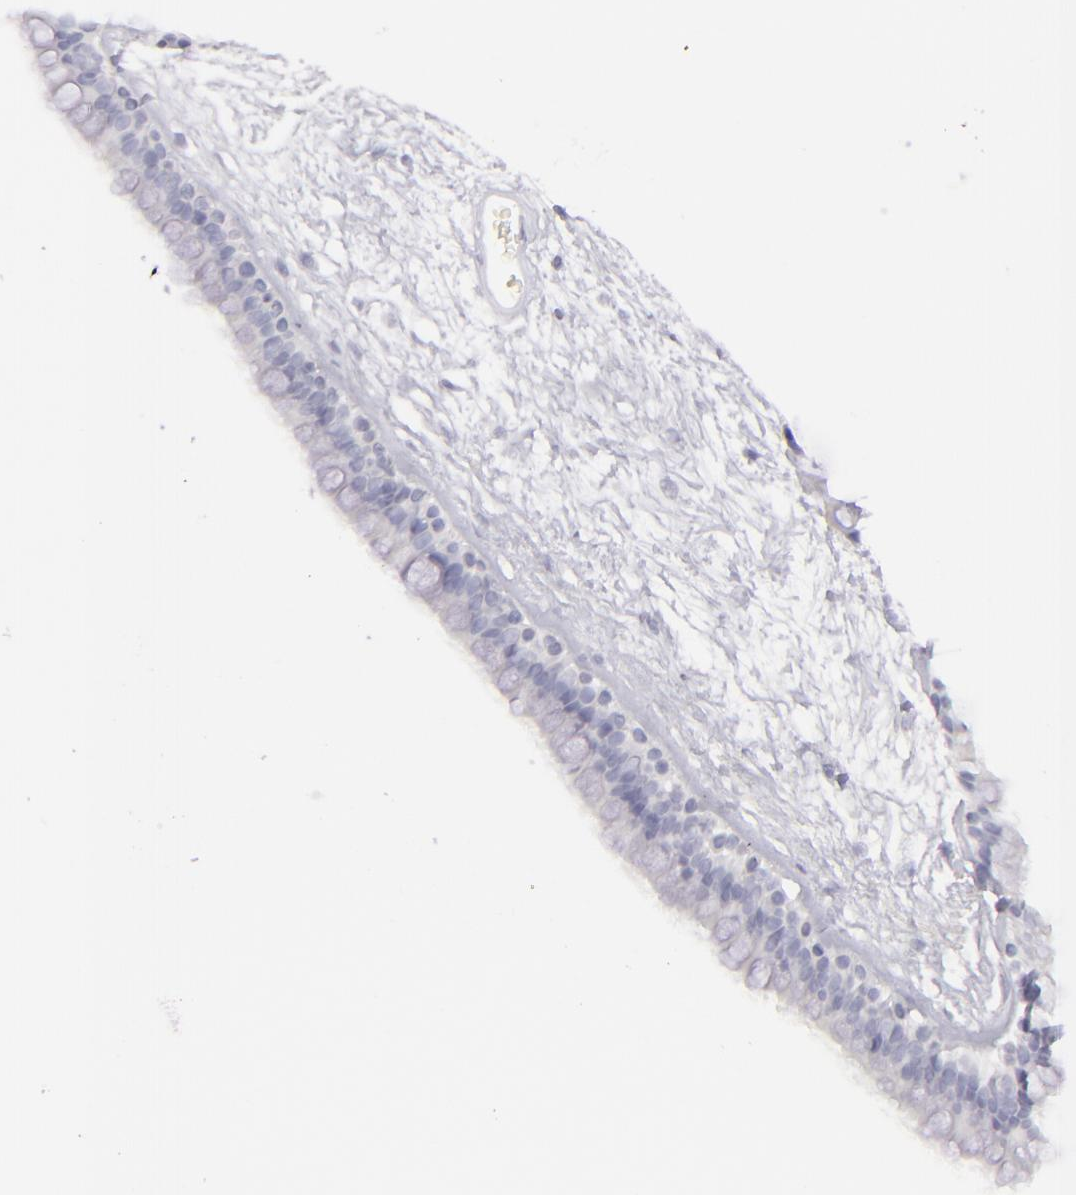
{"staining": {"intensity": "negative", "quantity": "none", "location": "none"}, "tissue": "nasopharynx", "cell_type": "Respiratory epithelial cells", "image_type": "normal", "snomed": [{"axis": "morphology", "description": "Normal tissue, NOS"}, {"axis": "morphology", "description": "Inflammation, NOS"}, {"axis": "topography", "description": "Nasopharynx"}], "caption": "IHC photomicrograph of unremarkable nasopharynx: nasopharynx stained with DAB (3,3'-diaminobenzidine) exhibits no significant protein staining in respiratory epithelial cells.", "gene": "FLG", "patient": {"sex": "male", "age": 48}}